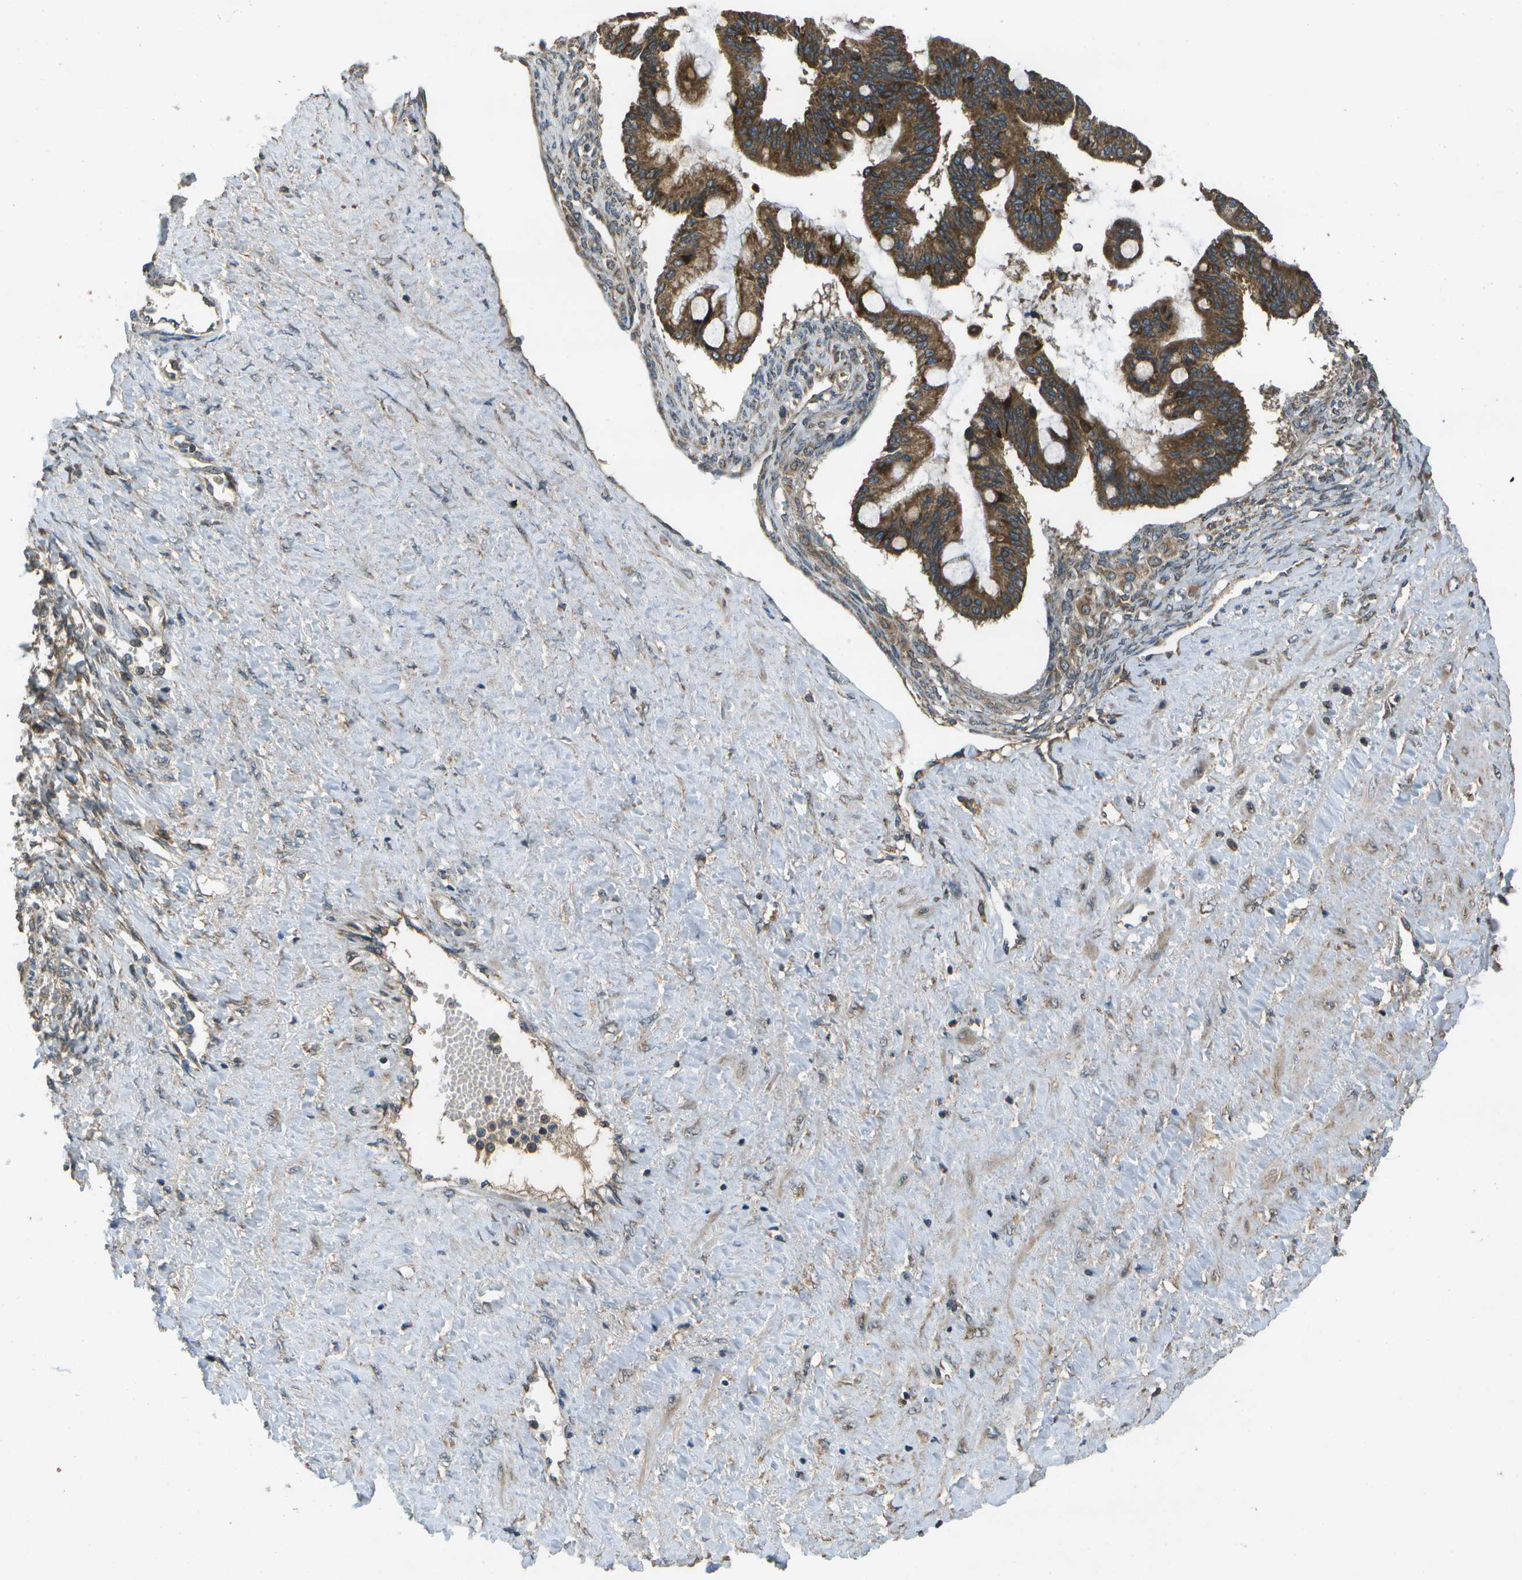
{"staining": {"intensity": "strong", "quantity": ">75%", "location": "cytoplasmic/membranous"}, "tissue": "ovarian cancer", "cell_type": "Tumor cells", "image_type": "cancer", "snomed": [{"axis": "morphology", "description": "Cystadenocarcinoma, mucinous, NOS"}, {"axis": "topography", "description": "Ovary"}], "caption": "About >75% of tumor cells in human ovarian cancer (mucinous cystadenocarcinoma) exhibit strong cytoplasmic/membranous protein staining as visualized by brown immunohistochemical staining.", "gene": "HFE", "patient": {"sex": "female", "age": 73}}